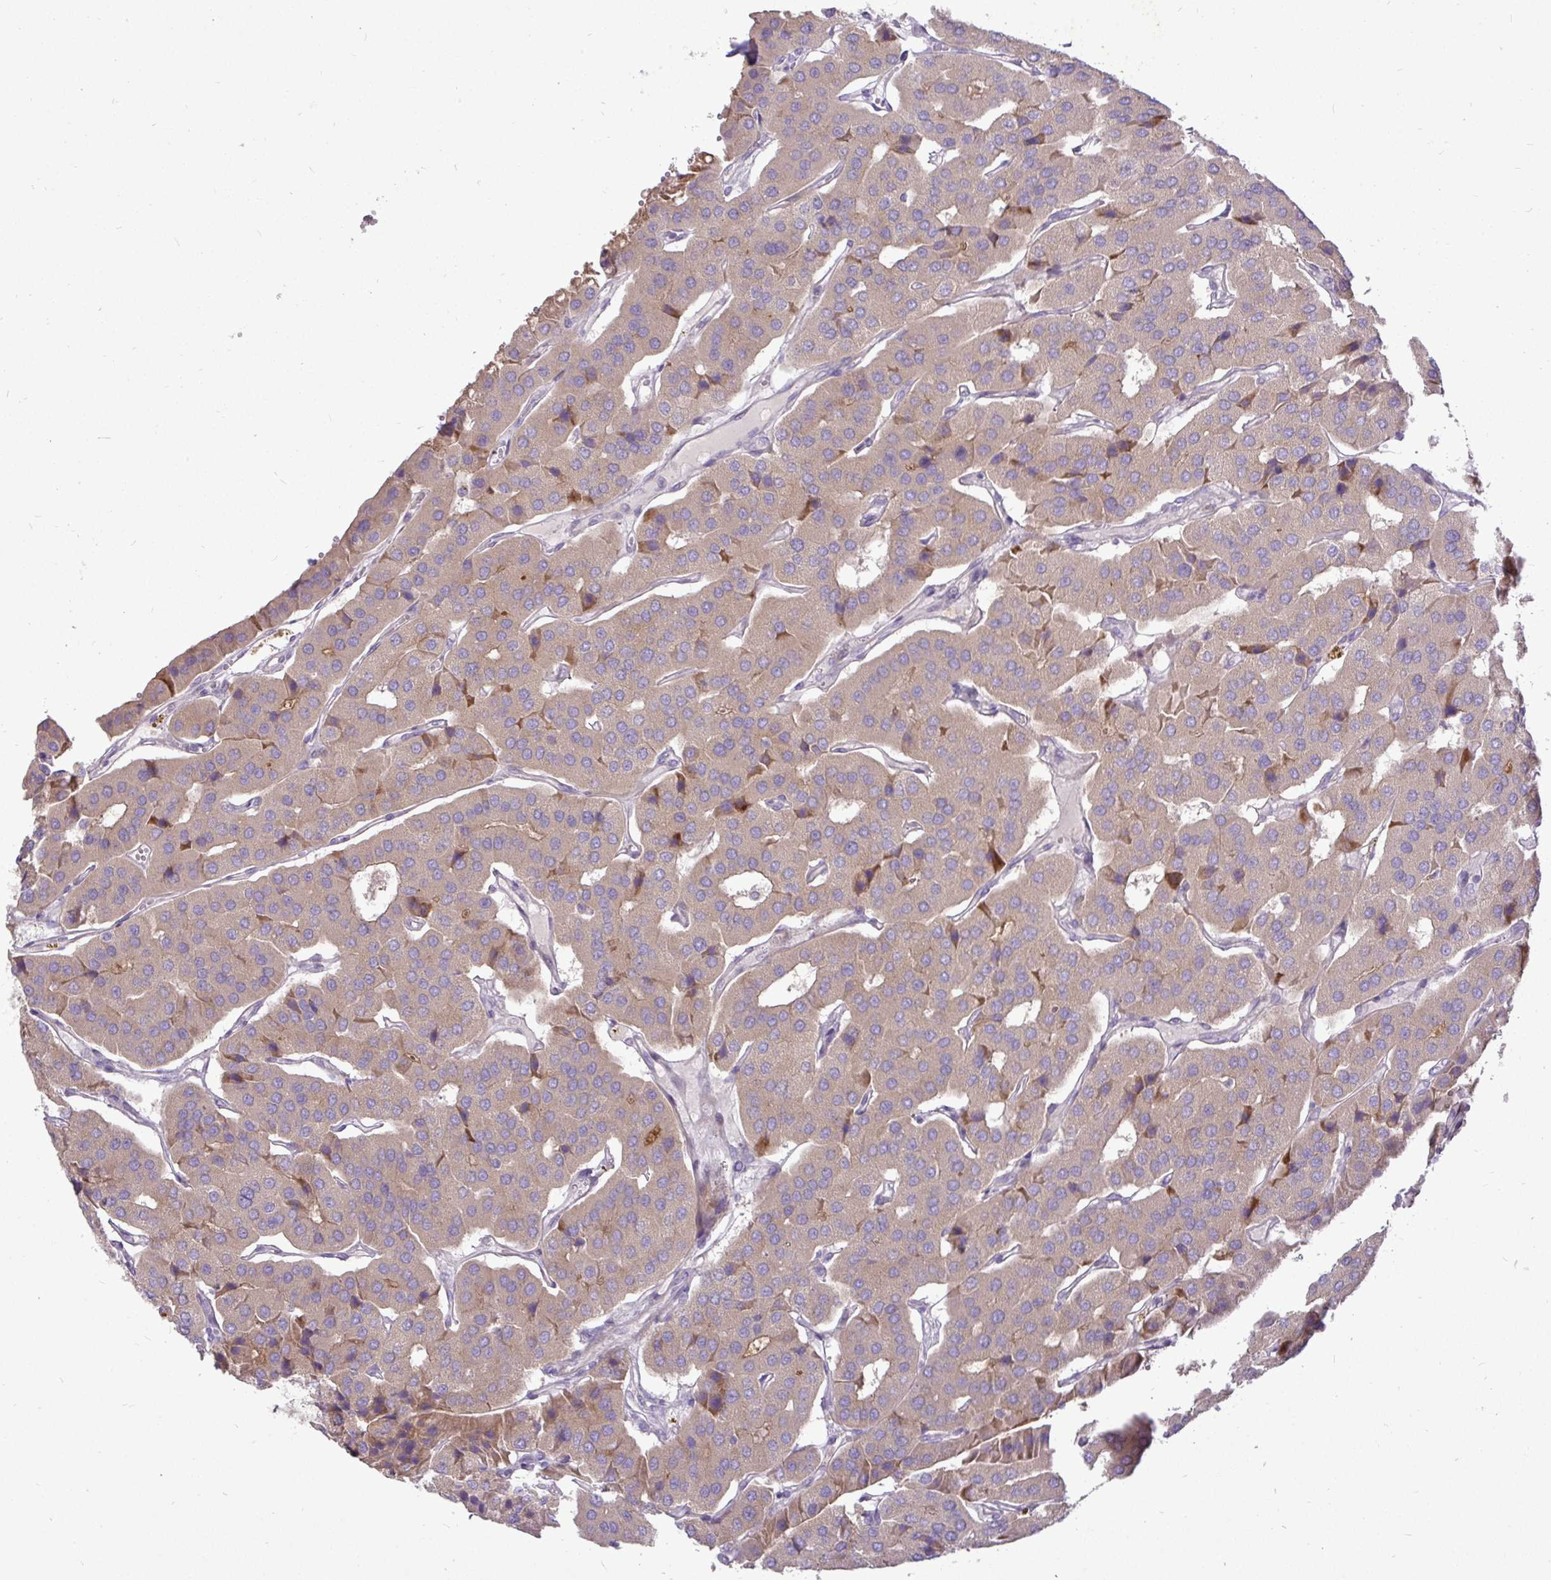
{"staining": {"intensity": "weak", "quantity": ">75%", "location": "cytoplasmic/membranous"}, "tissue": "parathyroid gland", "cell_type": "Glandular cells", "image_type": "normal", "snomed": [{"axis": "morphology", "description": "Normal tissue, NOS"}, {"axis": "morphology", "description": "Adenoma, NOS"}, {"axis": "topography", "description": "Parathyroid gland"}], "caption": "Glandular cells demonstrate low levels of weak cytoplasmic/membranous expression in about >75% of cells in normal human parathyroid gland.", "gene": "STRIP1", "patient": {"sex": "female", "age": 86}}